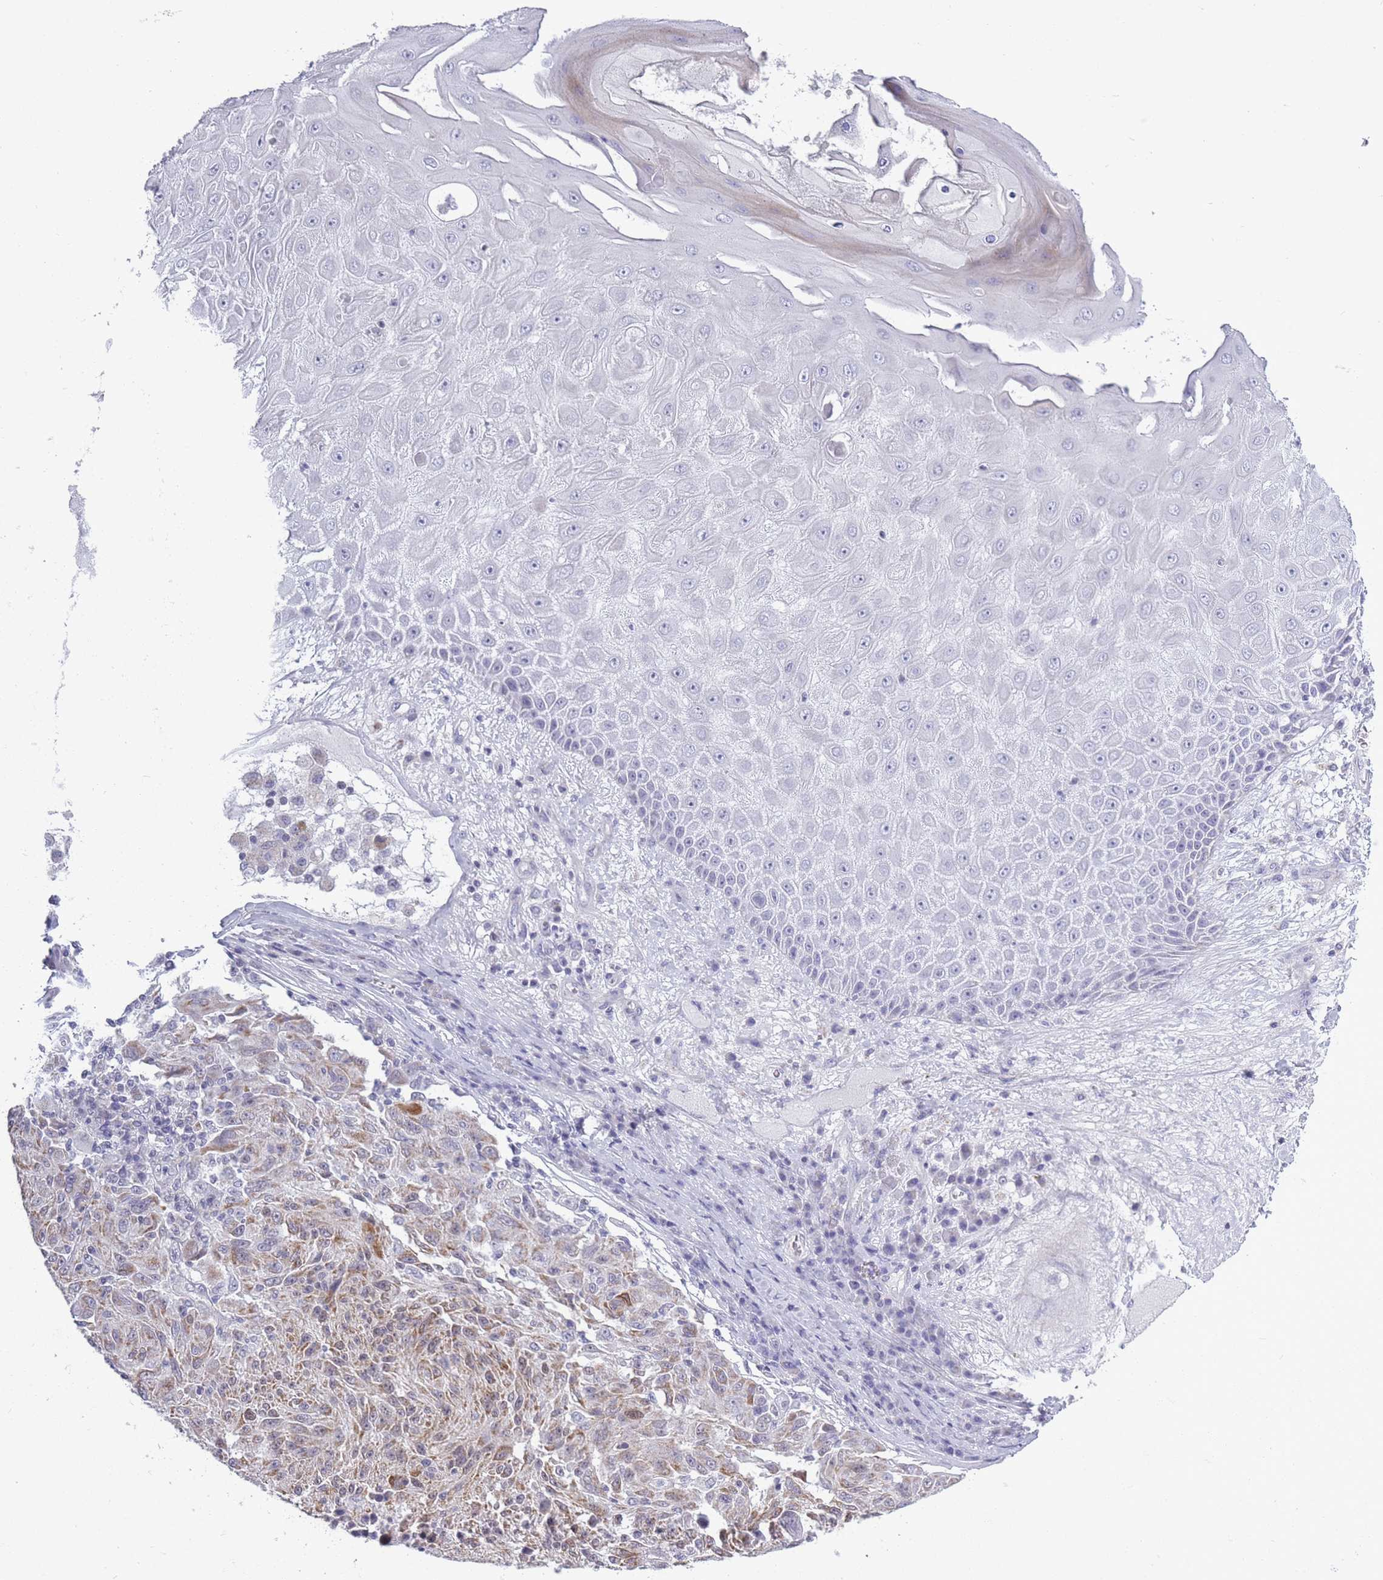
{"staining": {"intensity": "moderate", "quantity": ">75%", "location": "cytoplasmic/membranous"}, "tissue": "melanoma", "cell_type": "Tumor cells", "image_type": "cancer", "snomed": [{"axis": "morphology", "description": "Malignant melanoma, NOS"}, {"axis": "topography", "description": "Skin"}], "caption": "Immunohistochemical staining of melanoma reveals moderate cytoplasmic/membranous protein staining in about >75% of tumor cells.", "gene": "ZBTB24", "patient": {"sex": "male", "age": 53}}